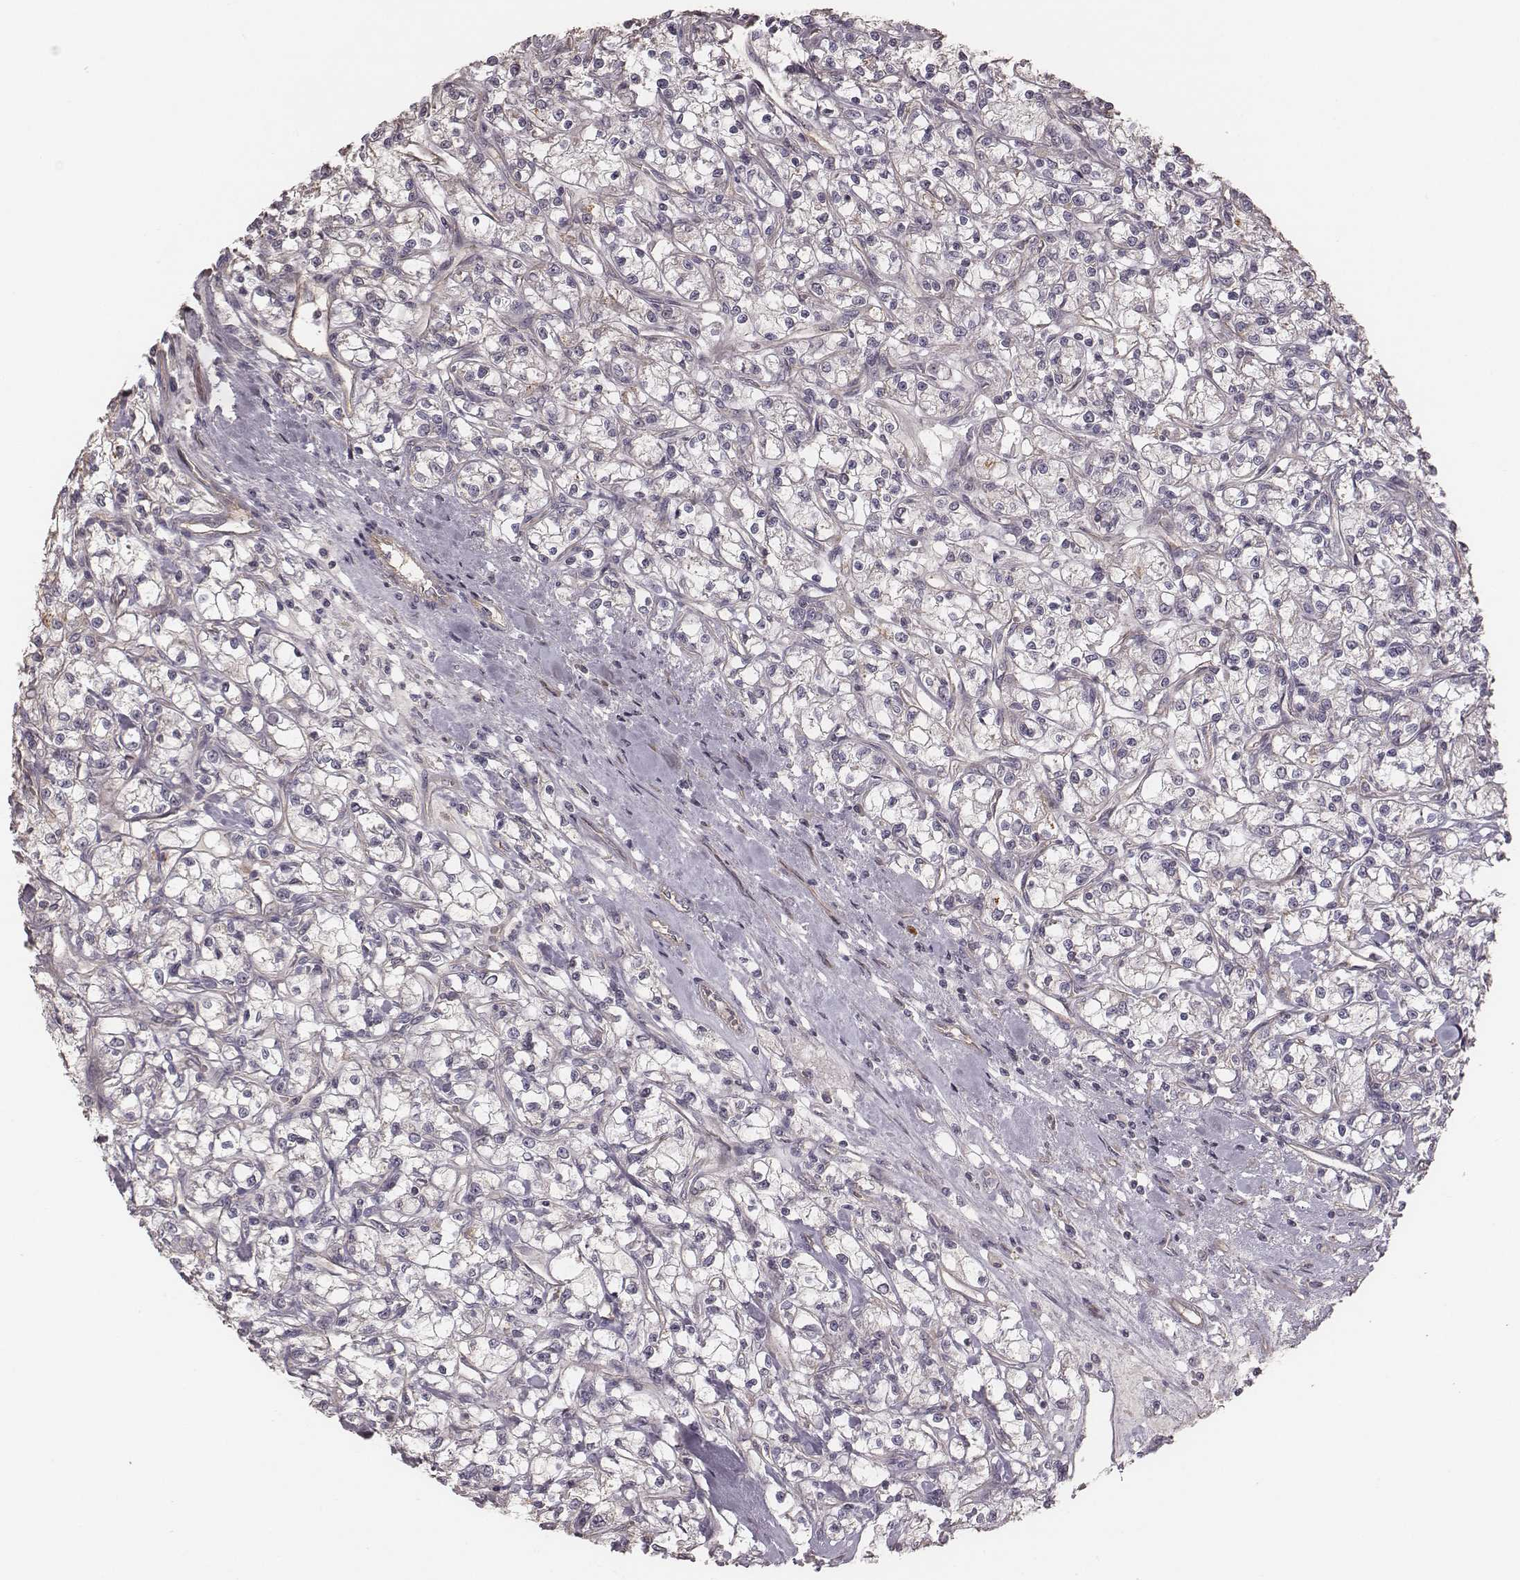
{"staining": {"intensity": "negative", "quantity": "none", "location": "none"}, "tissue": "renal cancer", "cell_type": "Tumor cells", "image_type": "cancer", "snomed": [{"axis": "morphology", "description": "Adenocarcinoma, NOS"}, {"axis": "topography", "description": "Kidney"}], "caption": "IHC of human renal cancer (adenocarcinoma) shows no expression in tumor cells.", "gene": "OTOGL", "patient": {"sex": "female", "age": 59}}